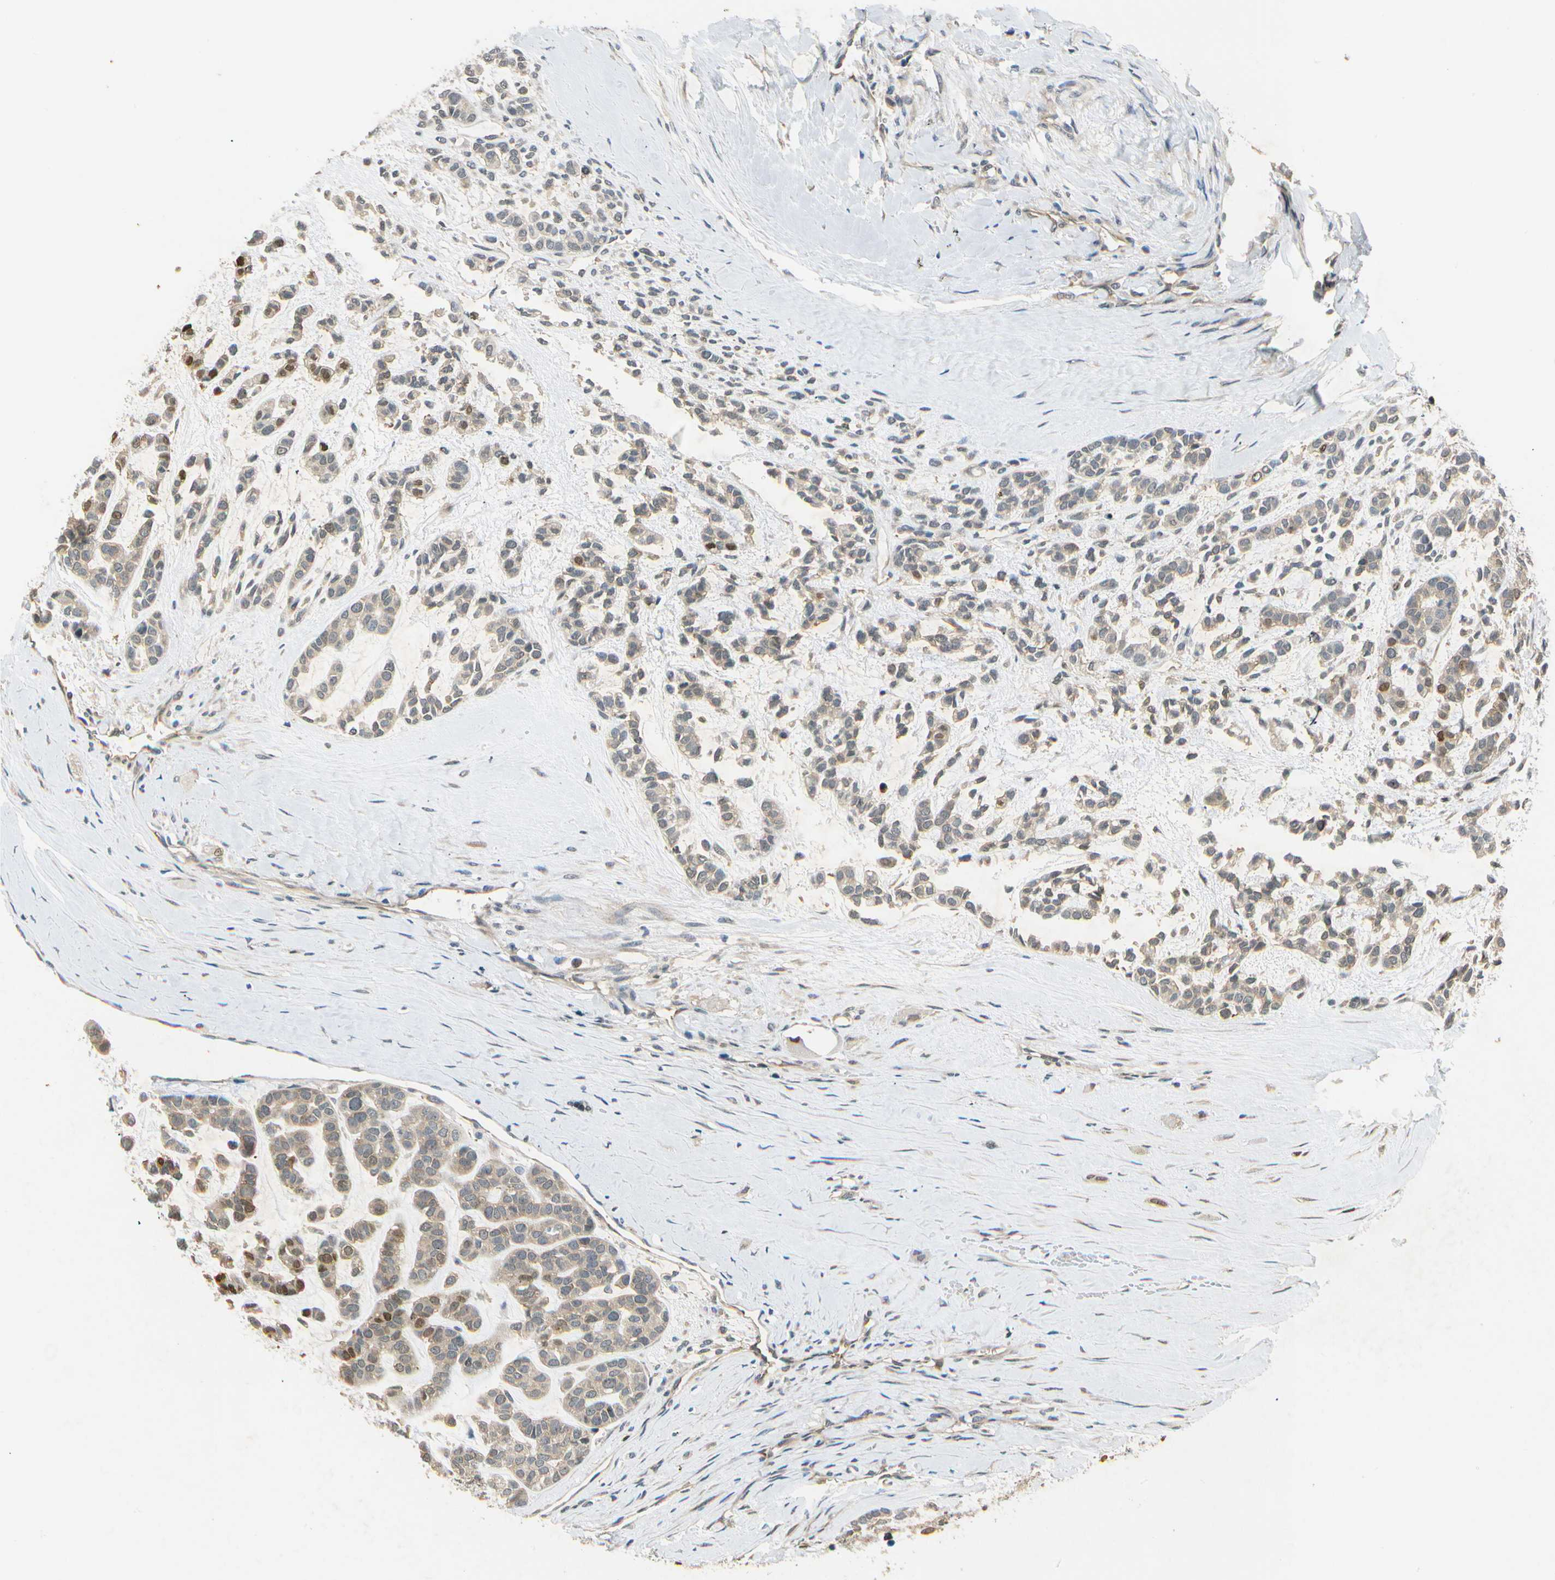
{"staining": {"intensity": "weak", "quantity": ">75%", "location": "cytoplasmic/membranous,nuclear"}, "tissue": "head and neck cancer", "cell_type": "Tumor cells", "image_type": "cancer", "snomed": [{"axis": "morphology", "description": "Adenocarcinoma, NOS"}, {"axis": "morphology", "description": "Adenoma, NOS"}, {"axis": "topography", "description": "Head-Neck"}], "caption": "Adenocarcinoma (head and neck) stained with DAB (3,3'-diaminobenzidine) immunohistochemistry shows low levels of weak cytoplasmic/membranous and nuclear expression in approximately >75% of tumor cells.", "gene": "EIF1AX", "patient": {"sex": "female", "age": 55}}